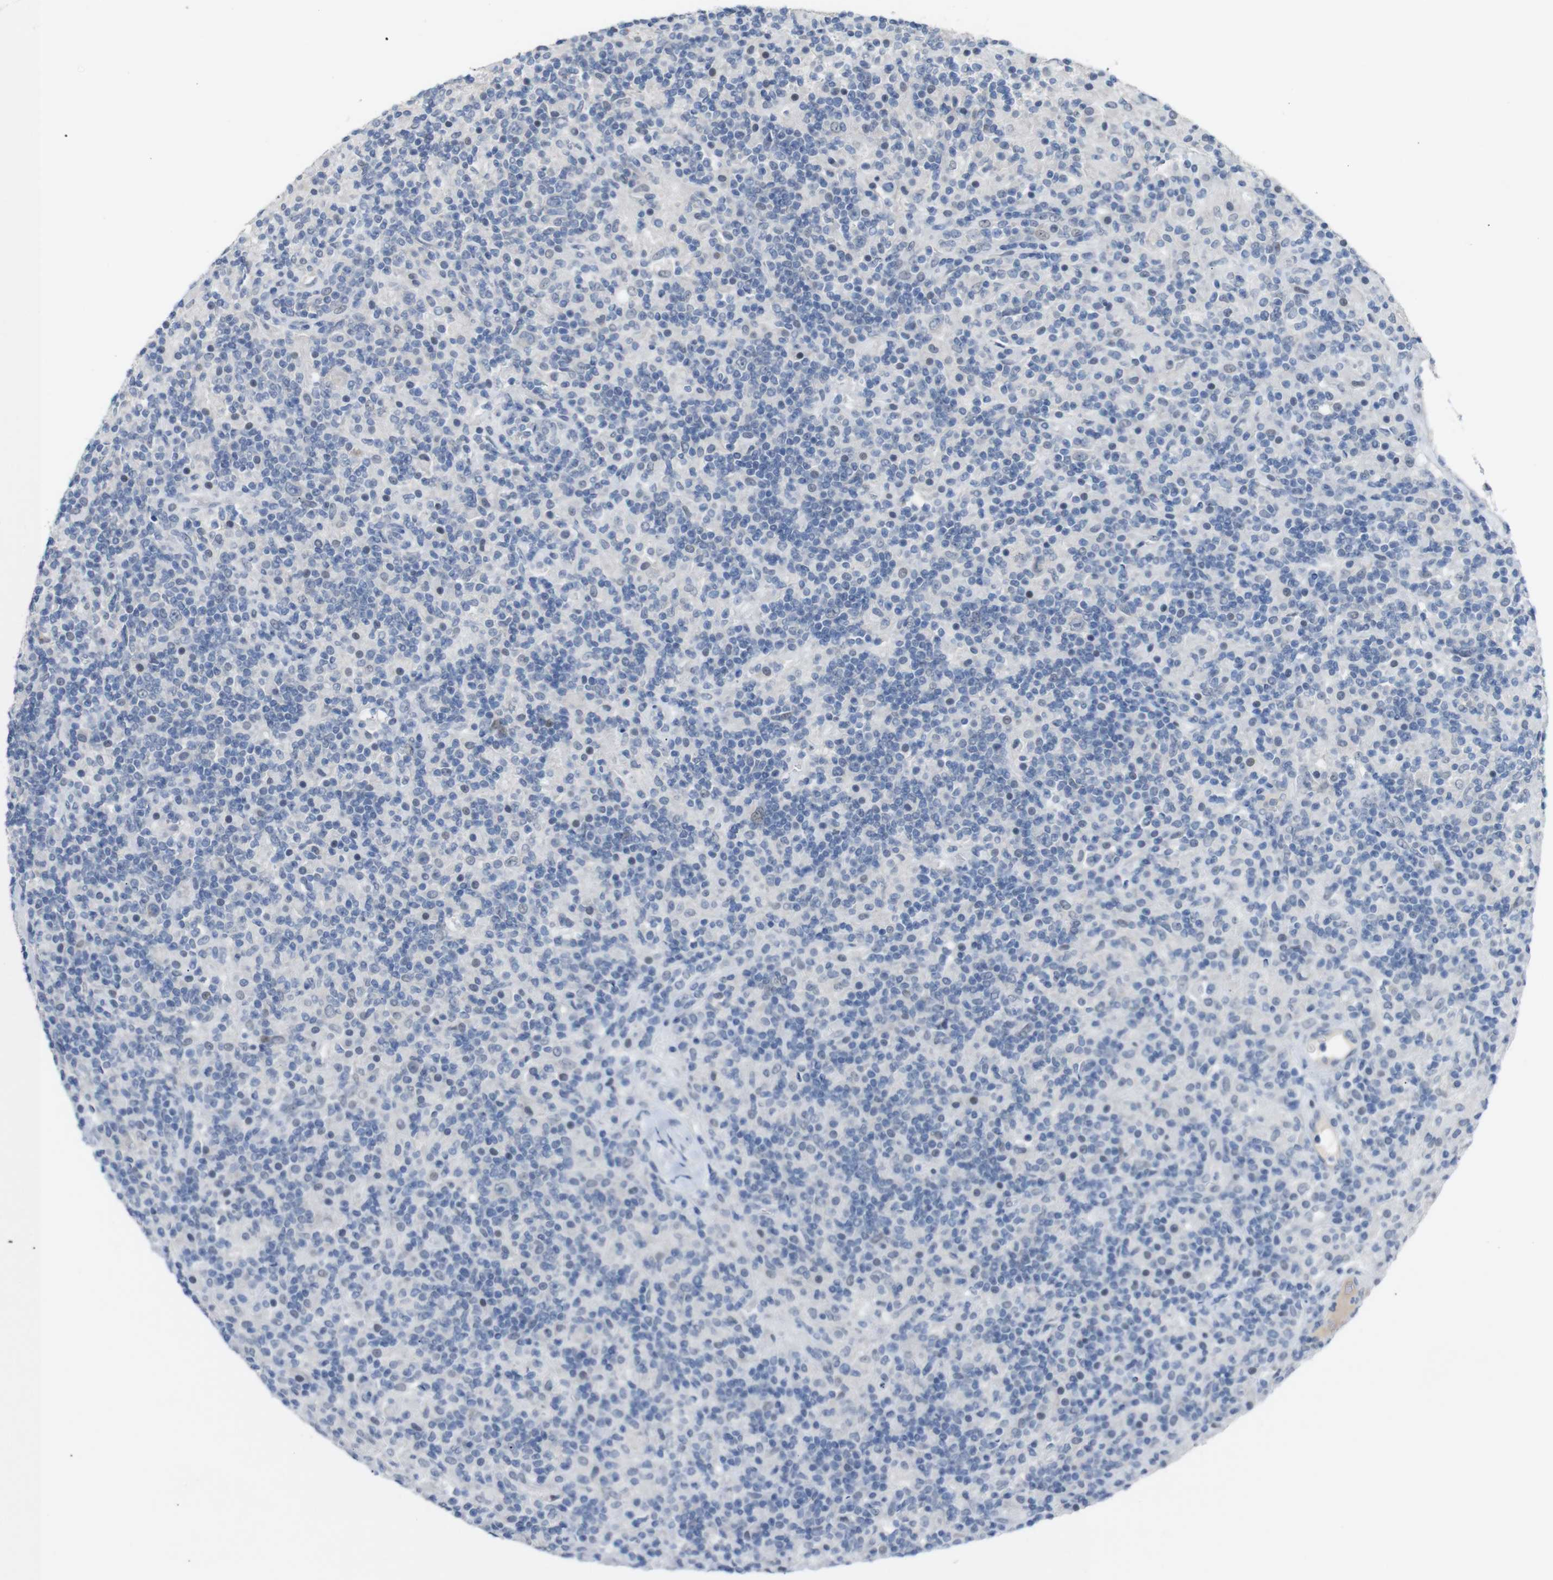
{"staining": {"intensity": "negative", "quantity": "none", "location": "none"}, "tissue": "lymphoma", "cell_type": "Tumor cells", "image_type": "cancer", "snomed": [{"axis": "morphology", "description": "Hodgkin's disease, NOS"}, {"axis": "topography", "description": "Lymph node"}], "caption": "Immunohistochemistry (IHC) photomicrograph of lymphoma stained for a protein (brown), which demonstrates no staining in tumor cells.", "gene": "CHRM5", "patient": {"sex": "male", "age": 70}}